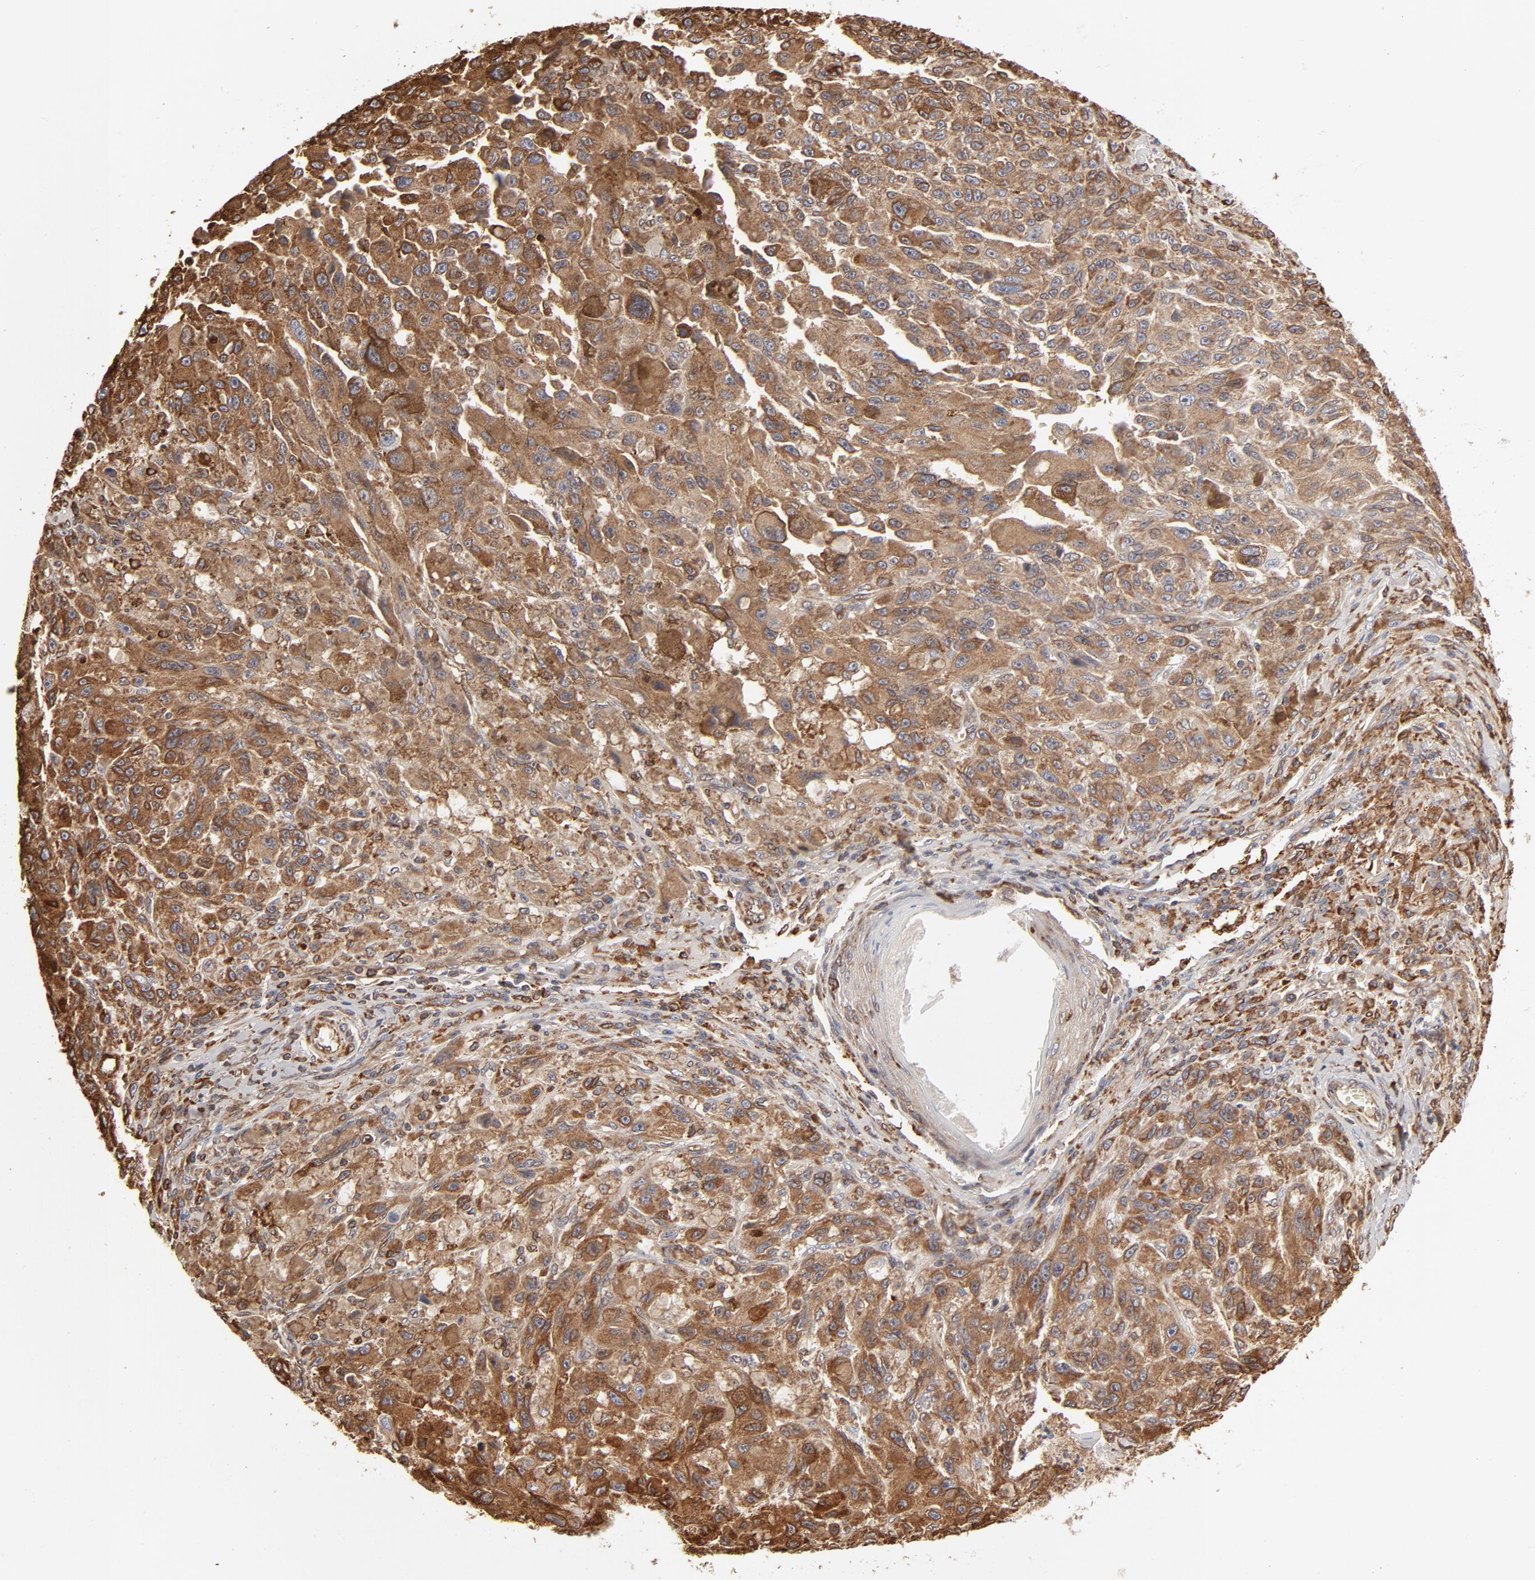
{"staining": {"intensity": "strong", "quantity": ">75%", "location": "cytoplasmic/membranous"}, "tissue": "melanoma", "cell_type": "Tumor cells", "image_type": "cancer", "snomed": [{"axis": "morphology", "description": "Malignant melanoma, NOS"}, {"axis": "topography", "description": "Skin"}], "caption": "Immunohistochemical staining of human malignant melanoma shows high levels of strong cytoplasmic/membranous protein positivity in approximately >75% of tumor cells.", "gene": "CANX", "patient": {"sex": "male", "age": 81}}